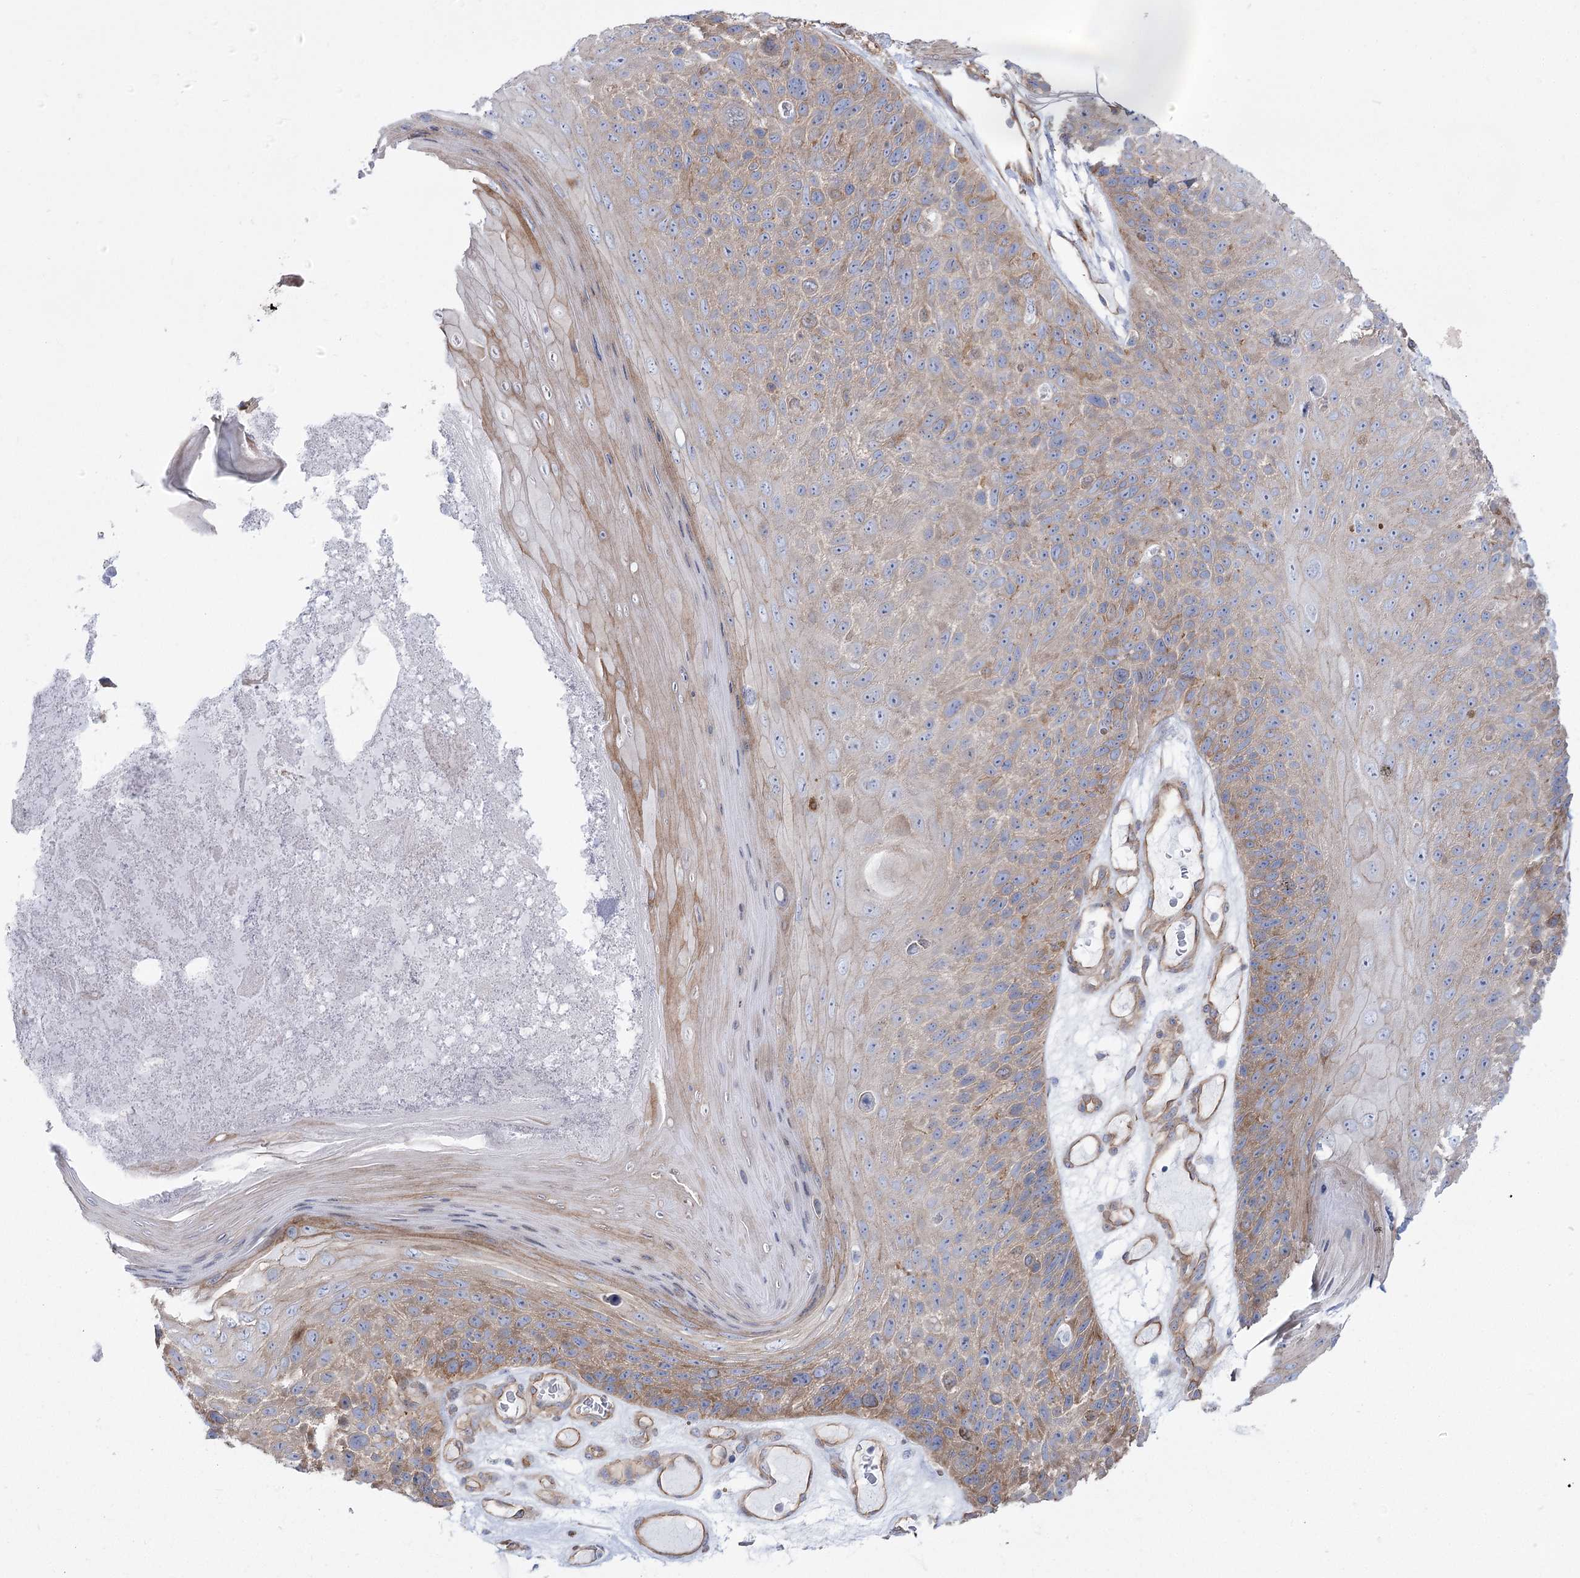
{"staining": {"intensity": "weak", "quantity": "25%-75%", "location": "cytoplasmic/membranous"}, "tissue": "skin cancer", "cell_type": "Tumor cells", "image_type": "cancer", "snomed": [{"axis": "morphology", "description": "Squamous cell carcinoma, NOS"}, {"axis": "topography", "description": "Skin"}], "caption": "Weak cytoplasmic/membranous positivity is present in about 25%-75% of tumor cells in squamous cell carcinoma (skin).", "gene": "PLEKHA5", "patient": {"sex": "female", "age": 88}}